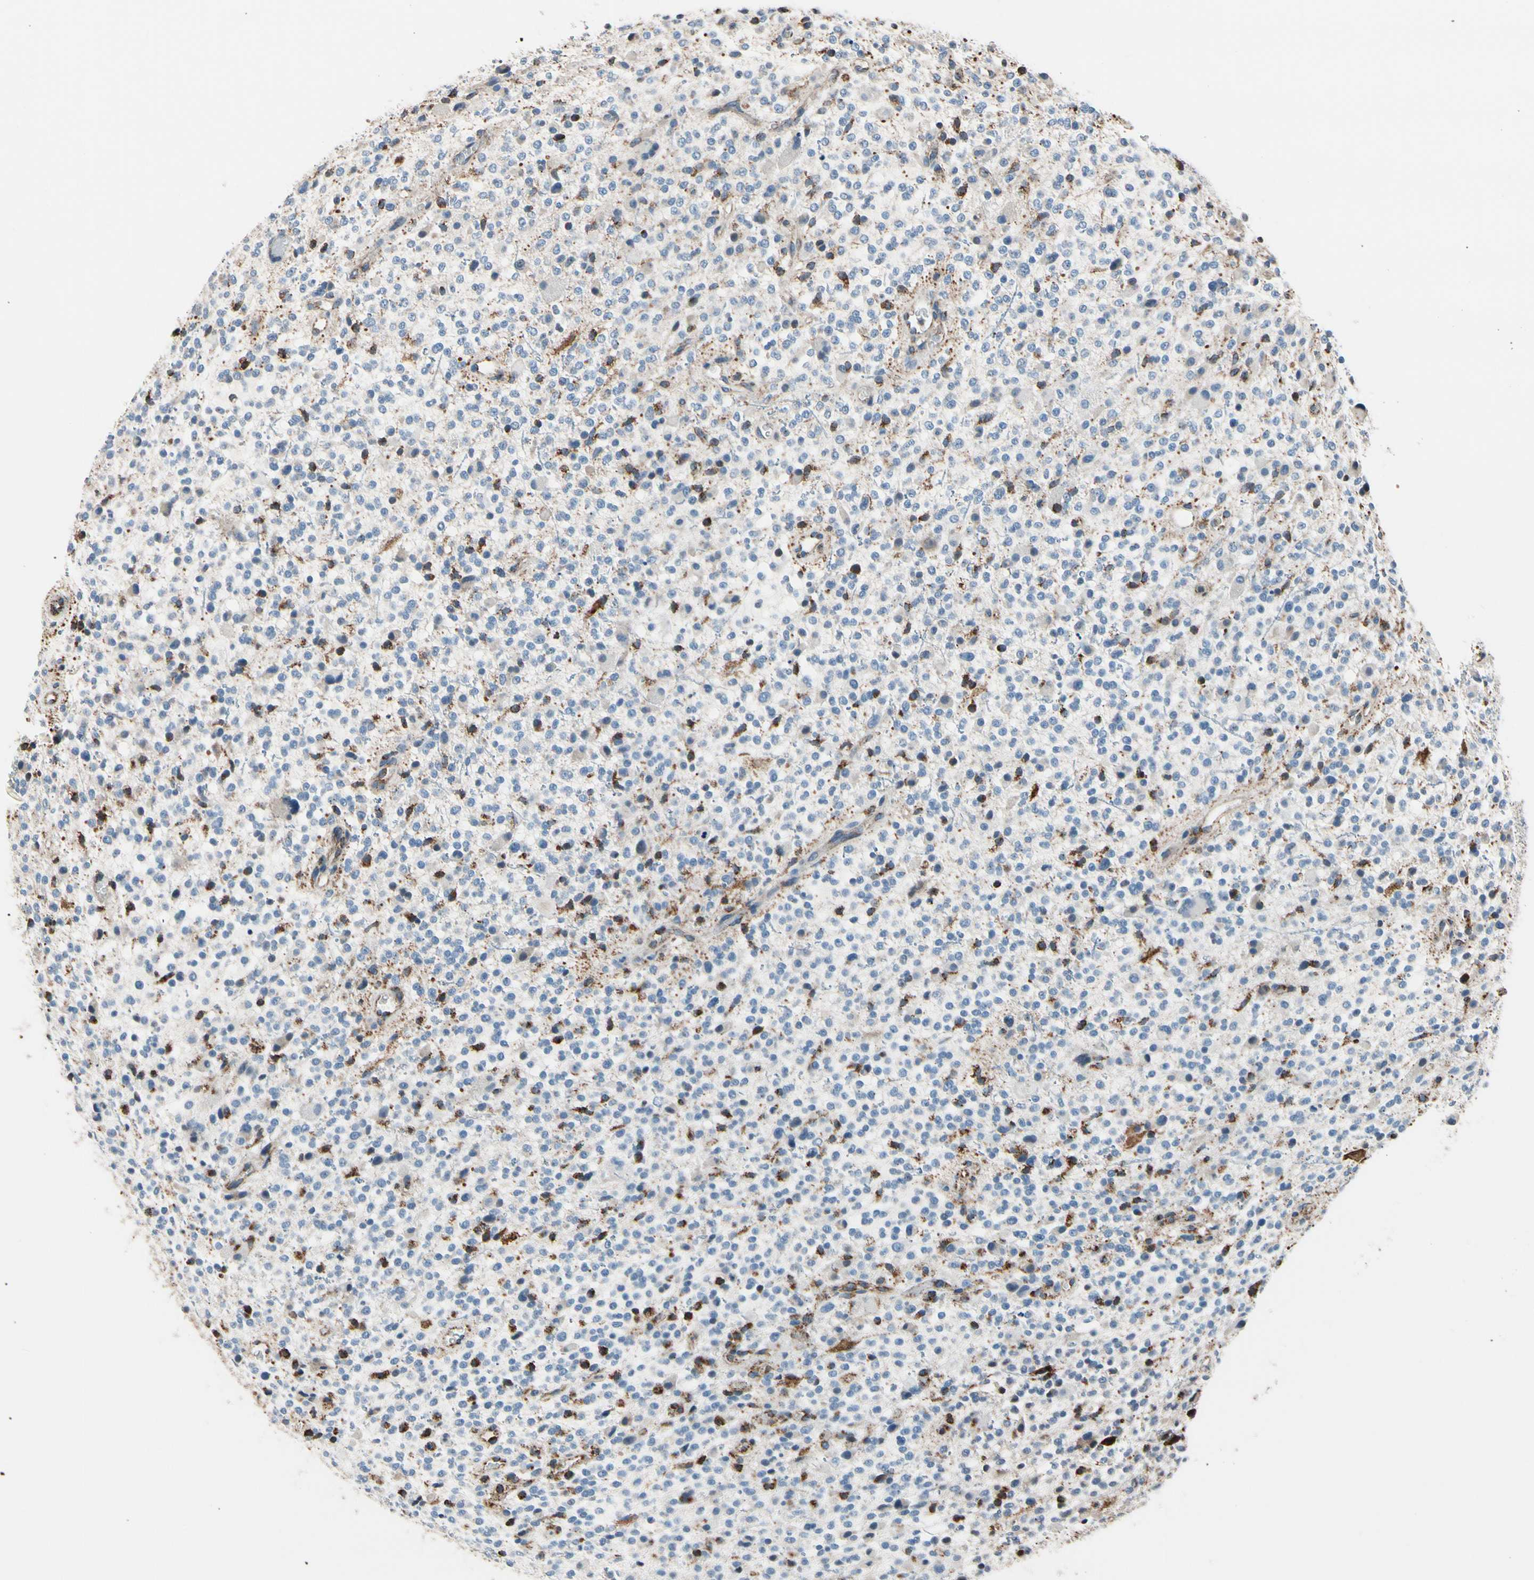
{"staining": {"intensity": "strong", "quantity": "25%-75%", "location": "cytoplasmic/membranous,nuclear"}, "tissue": "glioma", "cell_type": "Tumor cells", "image_type": "cancer", "snomed": [{"axis": "morphology", "description": "Glioma, malignant, High grade"}, {"axis": "topography", "description": "Brain"}], "caption": "A high amount of strong cytoplasmic/membranous and nuclear expression is appreciated in about 25%-75% of tumor cells in glioma tissue. The staining was performed using DAB (3,3'-diaminobenzidine) to visualize the protein expression in brown, while the nuclei were stained in blue with hematoxylin (Magnification: 20x).", "gene": "TMEM176A", "patient": {"sex": "male", "age": 48}}